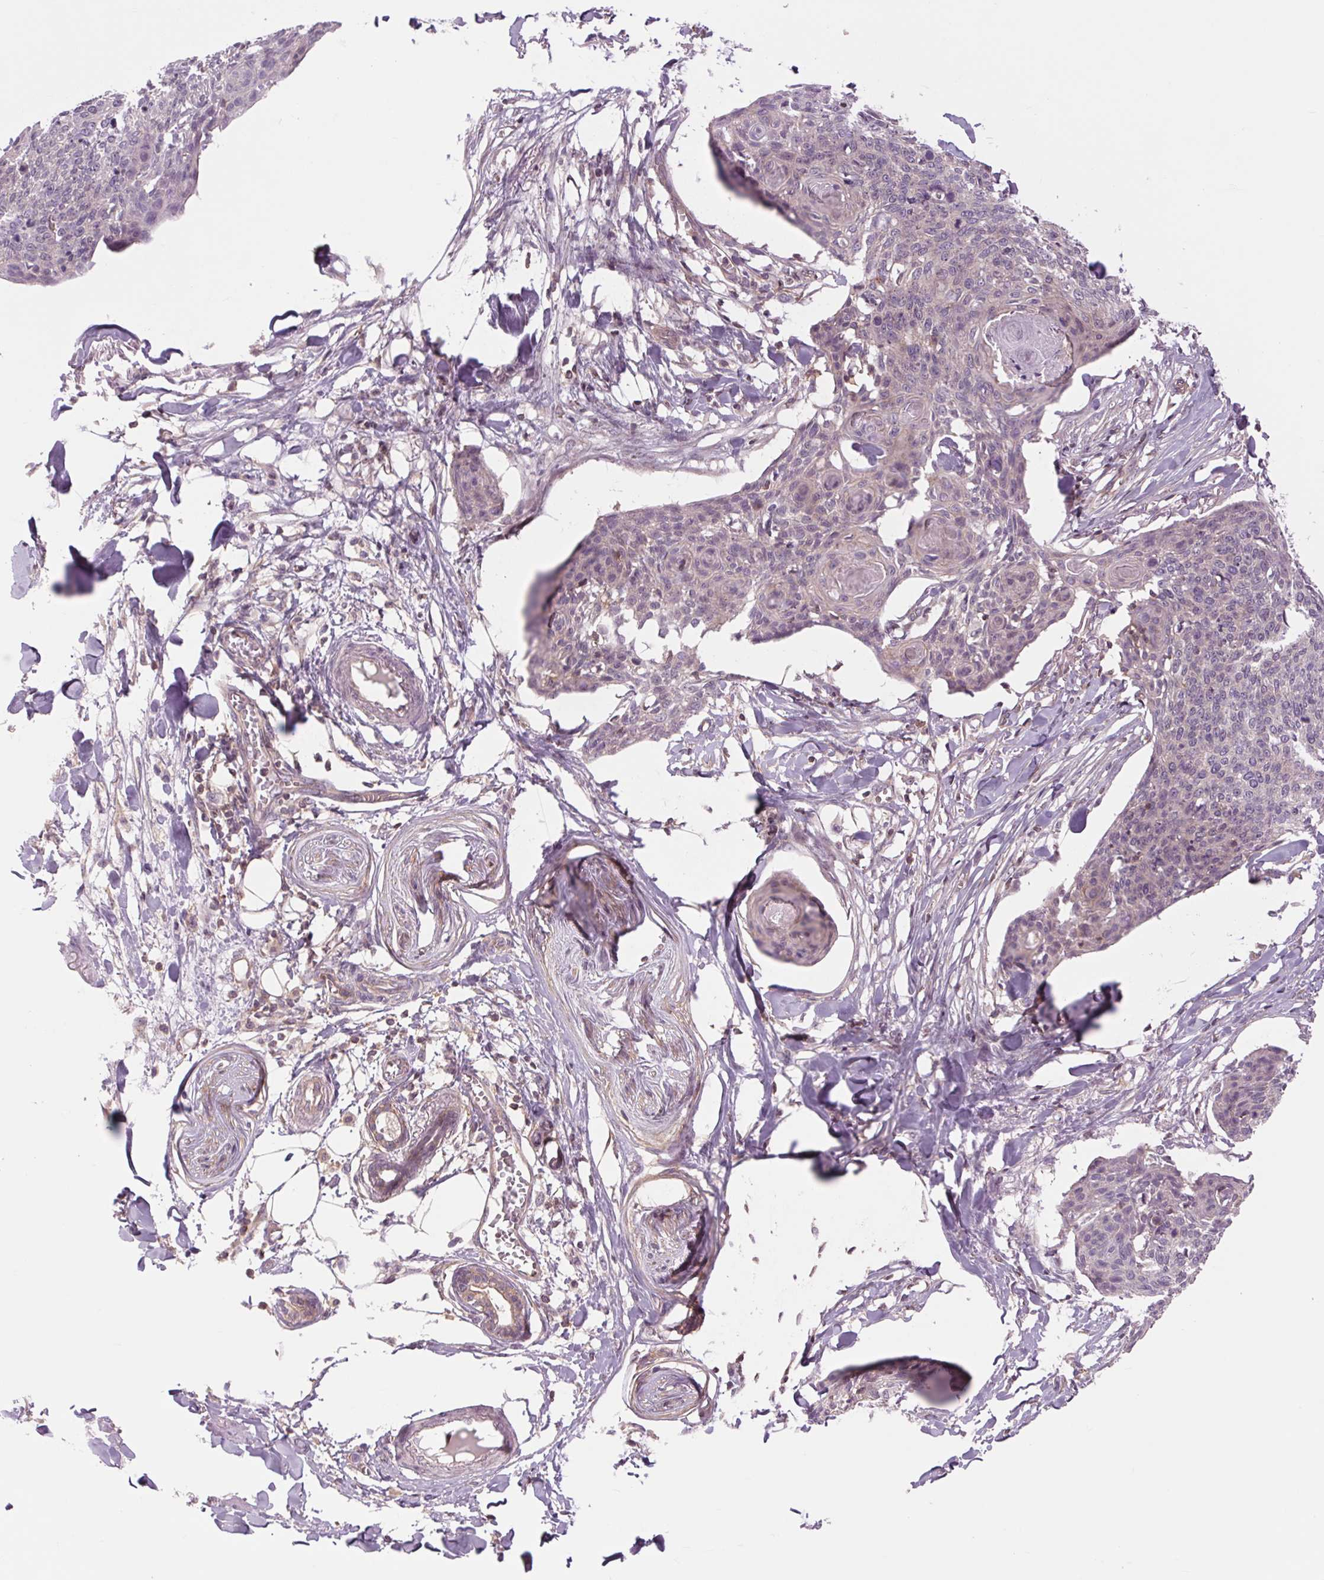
{"staining": {"intensity": "negative", "quantity": "none", "location": "none"}, "tissue": "skin cancer", "cell_type": "Tumor cells", "image_type": "cancer", "snomed": [{"axis": "morphology", "description": "Squamous cell carcinoma, NOS"}, {"axis": "topography", "description": "Skin"}, {"axis": "topography", "description": "Vulva"}], "caption": "Tumor cells are negative for brown protein staining in skin cancer.", "gene": "SH3RF2", "patient": {"sex": "female", "age": 75}}